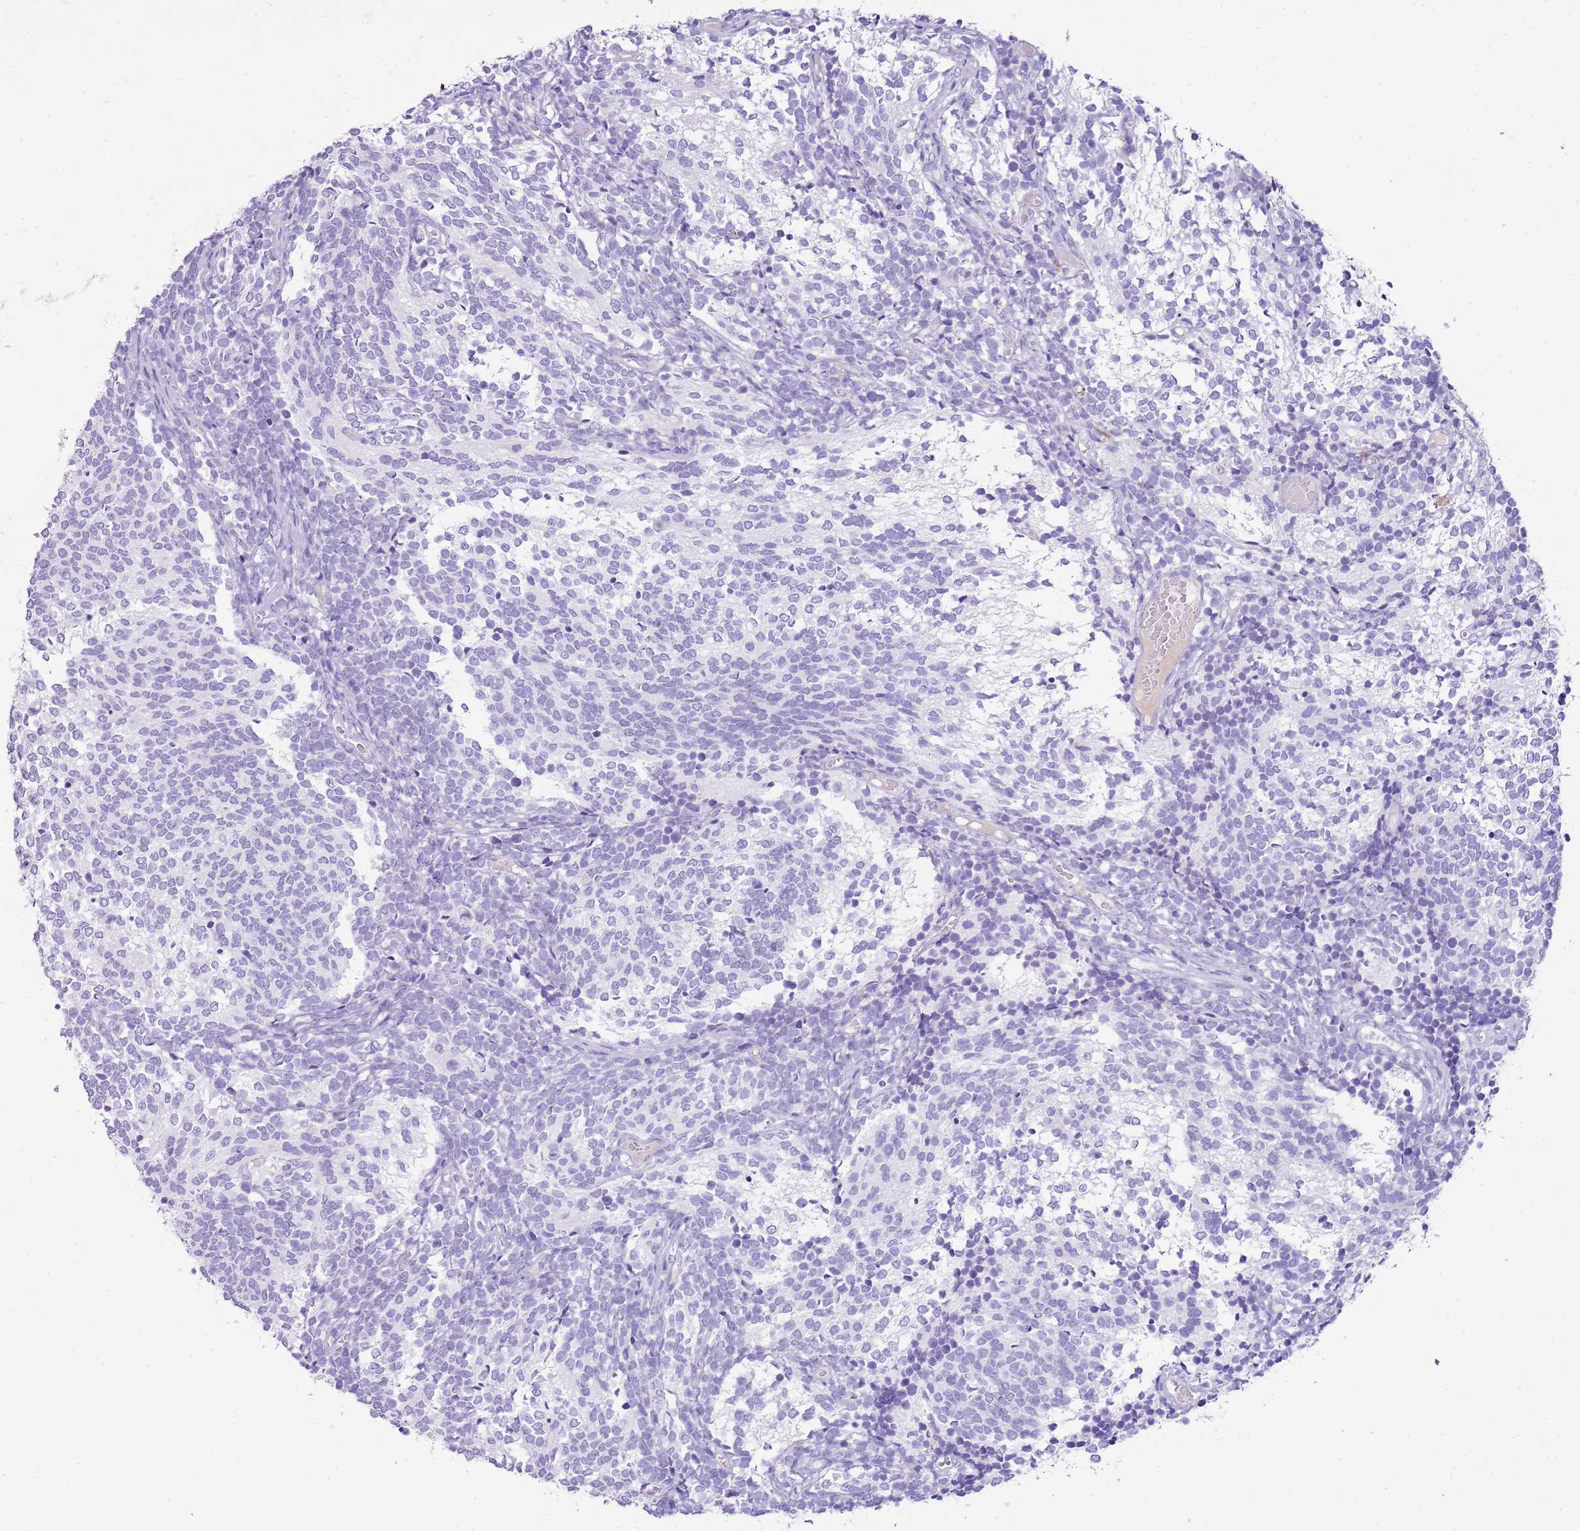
{"staining": {"intensity": "negative", "quantity": "none", "location": "none"}, "tissue": "glioma", "cell_type": "Tumor cells", "image_type": "cancer", "snomed": [{"axis": "morphology", "description": "Glioma, malignant, Low grade"}, {"axis": "topography", "description": "Brain"}], "caption": "This is a image of immunohistochemistry staining of low-grade glioma (malignant), which shows no staining in tumor cells.", "gene": "IGKV3D-11", "patient": {"sex": "female", "age": 1}}